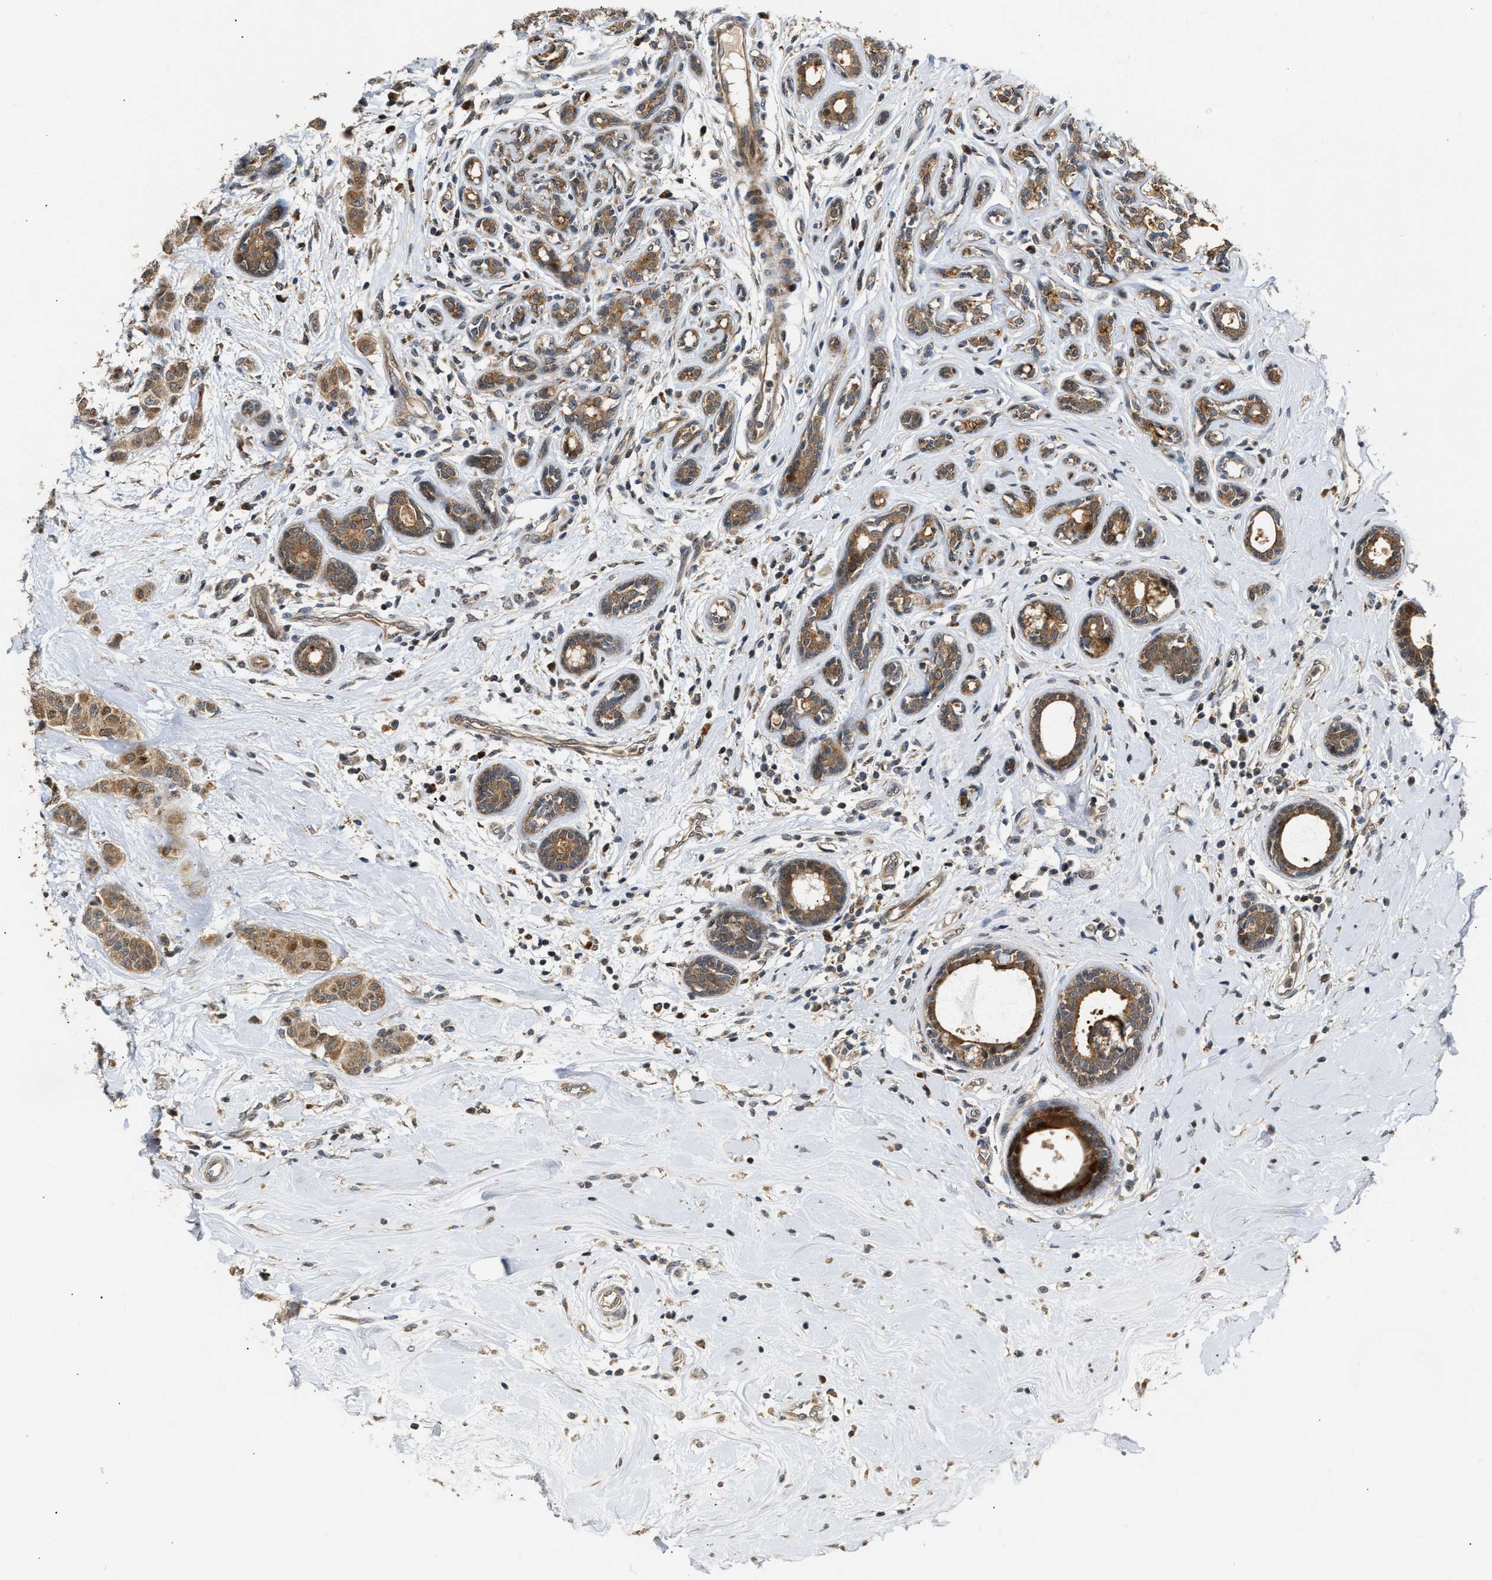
{"staining": {"intensity": "moderate", "quantity": ">75%", "location": "cytoplasmic/membranous"}, "tissue": "breast cancer", "cell_type": "Tumor cells", "image_type": "cancer", "snomed": [{"axis": "morphology", "description": "Normal tissue, NOS"}, {"axis": "morphology", "description": "Duct carcinoma"}, {"axis": "topography", "description": "Breast"}], "caption": "Immunohistochemical staining of human breast infiltrating ductal carcinoma exhibits medium levels of moderate cytoplasmic/membranous protein staining in approximately >75% of tumor cells.", "gene": "EXTL2", "patient": {"sex": "female", "age": 40}}